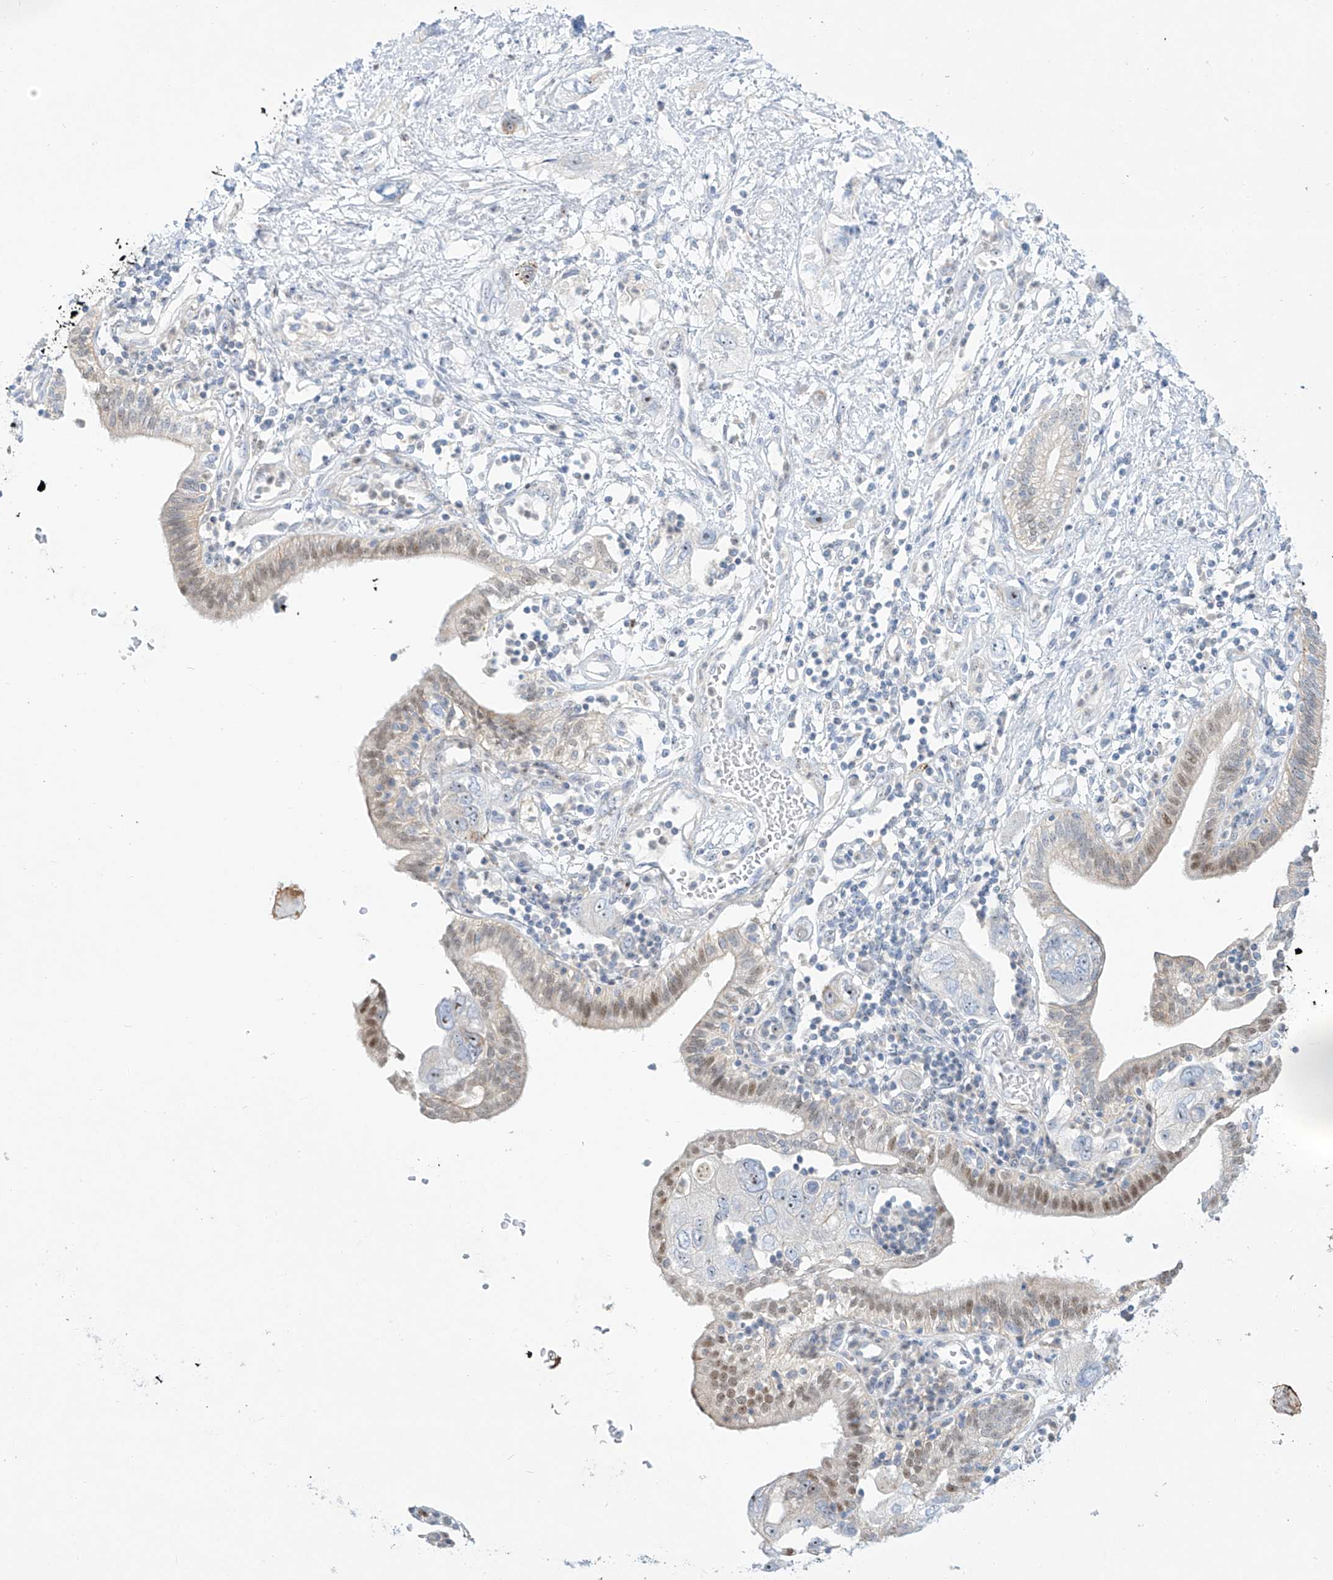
{"staining": {"intensity": "moderate", "quantity": "<25%", "location": "nuclear"}, "tissue": "pancreatic cancer", "cell_type": "Tumor cells", "image_type": "cancer", "snomed": [{"axis": "morphology", "description": "Adenocarcinoma, NOS"}, {"axis": "topography", "description": "Pancreas"}], "caption": "Tumor cells reveal moderate nuclear expression in about <25% of cells in pancreatic cancer (adenocarcinoma).", "gene": "SNU13", "patient": {"sex": "female", "age": 73}}